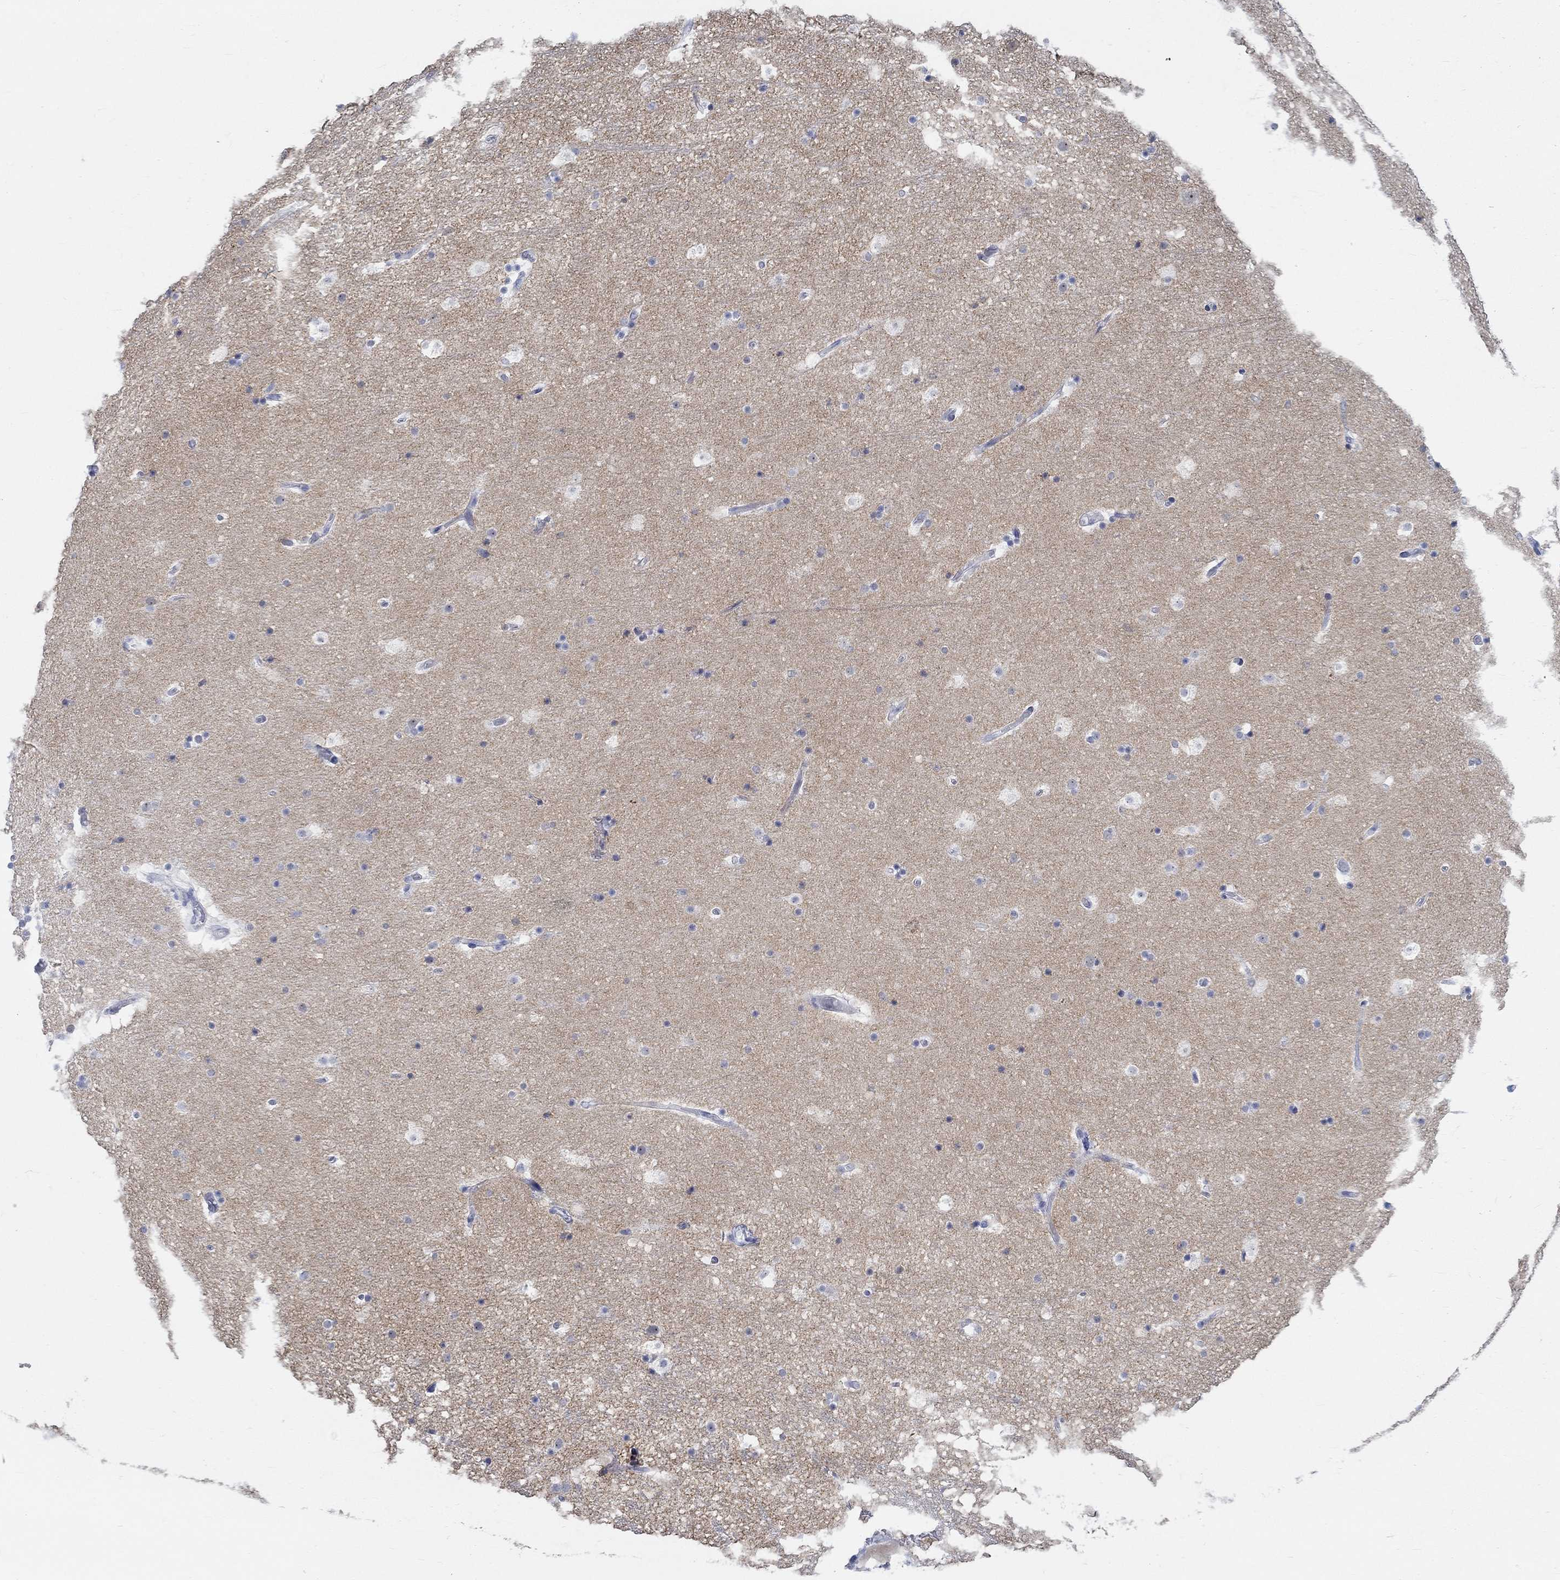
{"staining": {"intensity": "negative", "quantity": "none", "location": "none"}, "tissue": "hippocampus", "cell_type": "Glial cells", "image_type": "normal", "snomed": [{"axis": "morphology", "description": "Normal tissue, NOS"}, {"axis": "topography", "description": "Hippocampus"}], "caption": "Immunohistochemical staining of benign human hippocampus displays no significant positivity in glial cells.", "gene": "GRIA3", "patient": {"sex": "male", "age": 51}}